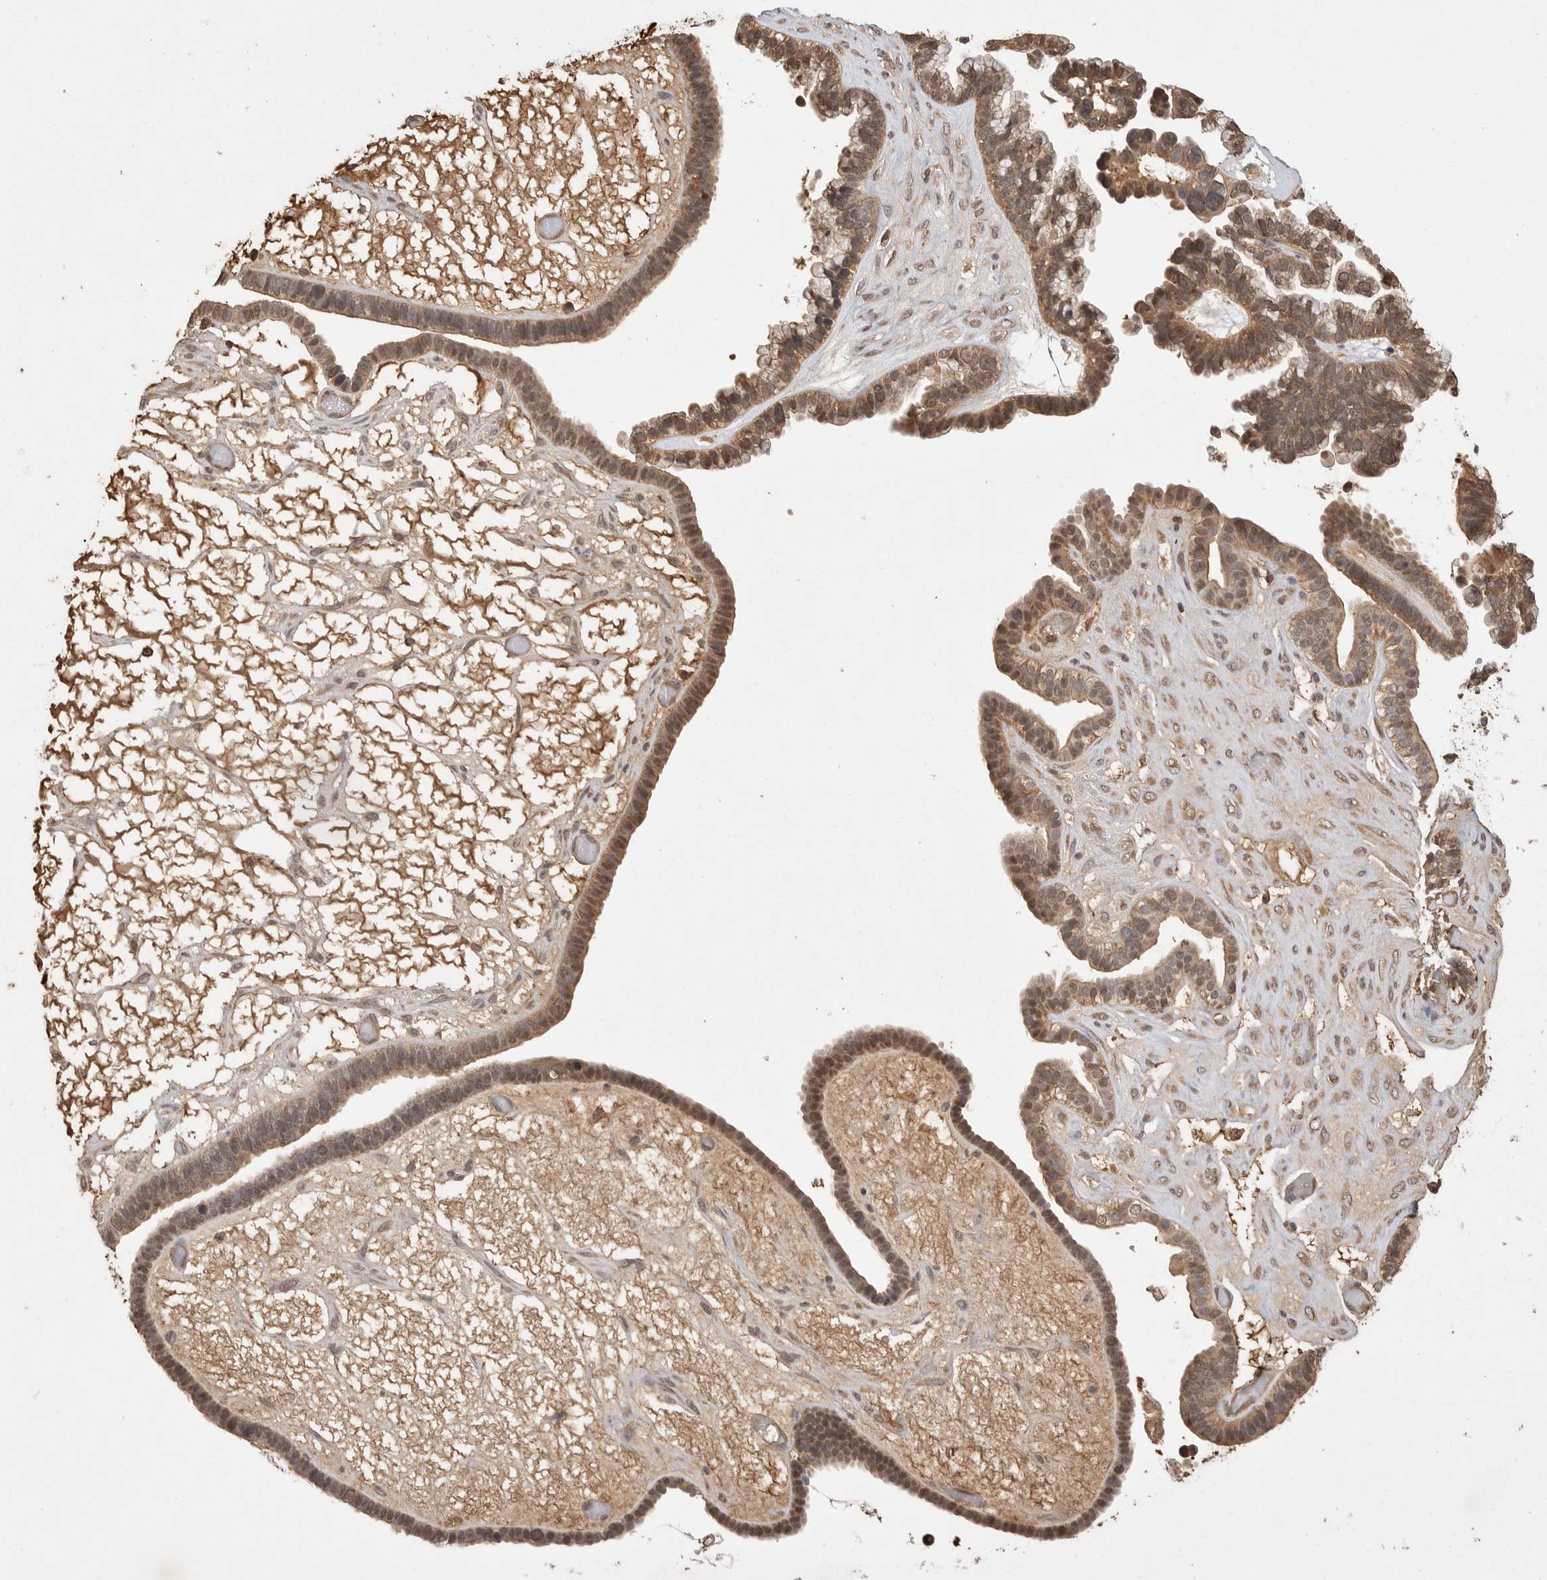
{"staining": {"intensity": "moderate", "quantity": ">75%", "location": "cytoplasmic/membranous,nuclear"}, "tissue": "ovarian cancer", "cell_type": "Tumor cells", "image_type": "cancer", "snomed": [{"axis": "morphology", "description": "Cystadenocarcinoma, serous, NOS"}, {"axis": "topography", "description": "Ovary"}], "caption": "This is an image of immunohistochemistry staining of ovarian cancer (serous cystadenocarcinoma), which shows moderate positivity in the cytoplasmic/membranous and nuclear of tumor cells.", "gene": "PRMT3", "patient": {"sex": "female", "age": 56}}